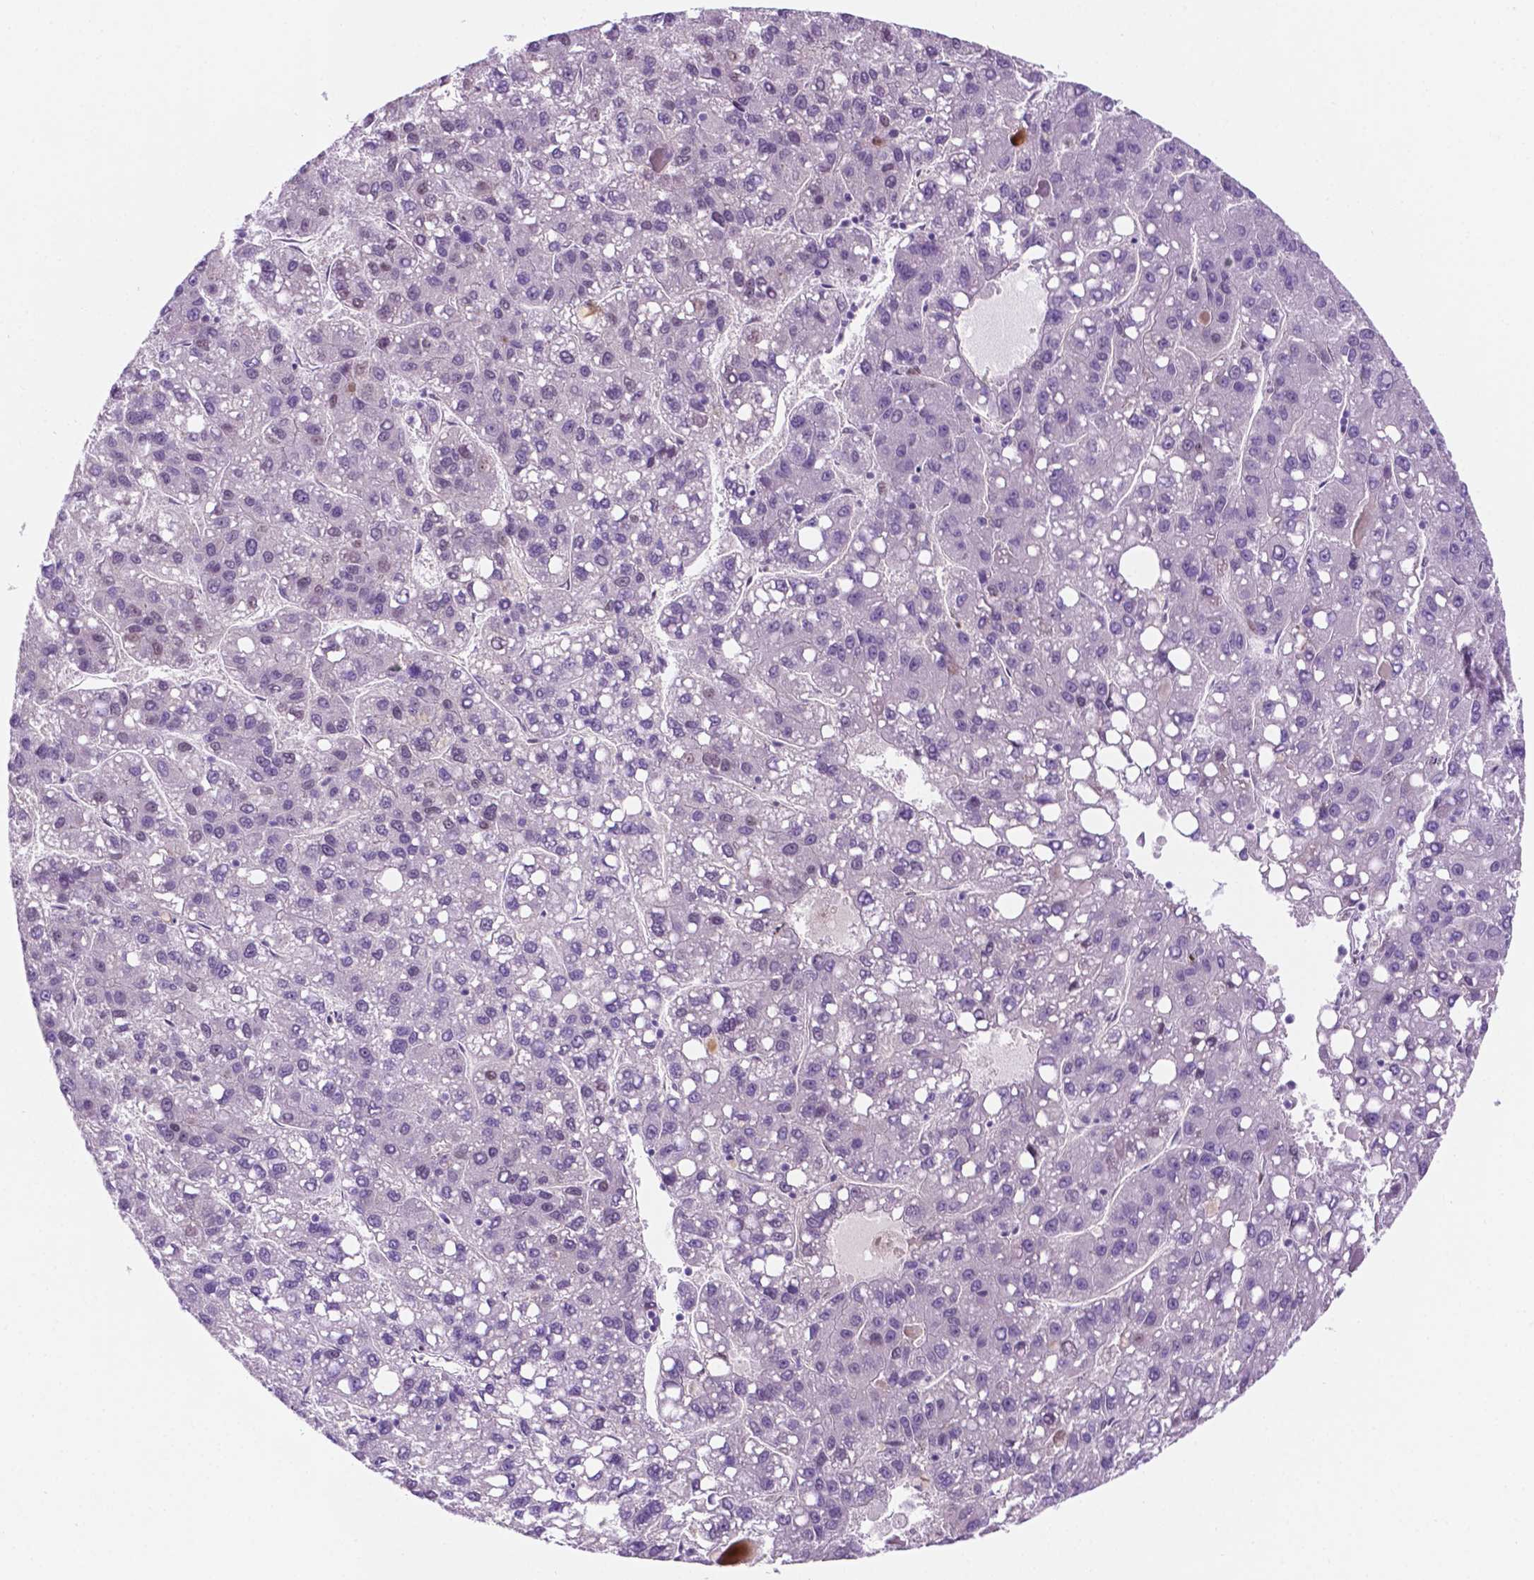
{"staining": {"intensity": "negative", "quantity": "none", "location": "none"}, "tissue": "liver cancer", "cell_type": "Tumor cells", "image_type": "cancer", "snomed": [{"axis": "morphology", "description": "Carcinoma, Hepatocellular, NOS"}, {"axis": "topography", "description": "Liver"}], "caption": "The immunohistochemistry (IHC) photomicrograph has no significant expression in tumor cells of hepatocellular carcinoma (liver) tissue.", "gene": "ERF", "patient": {"sex": "female", "age": 82}}